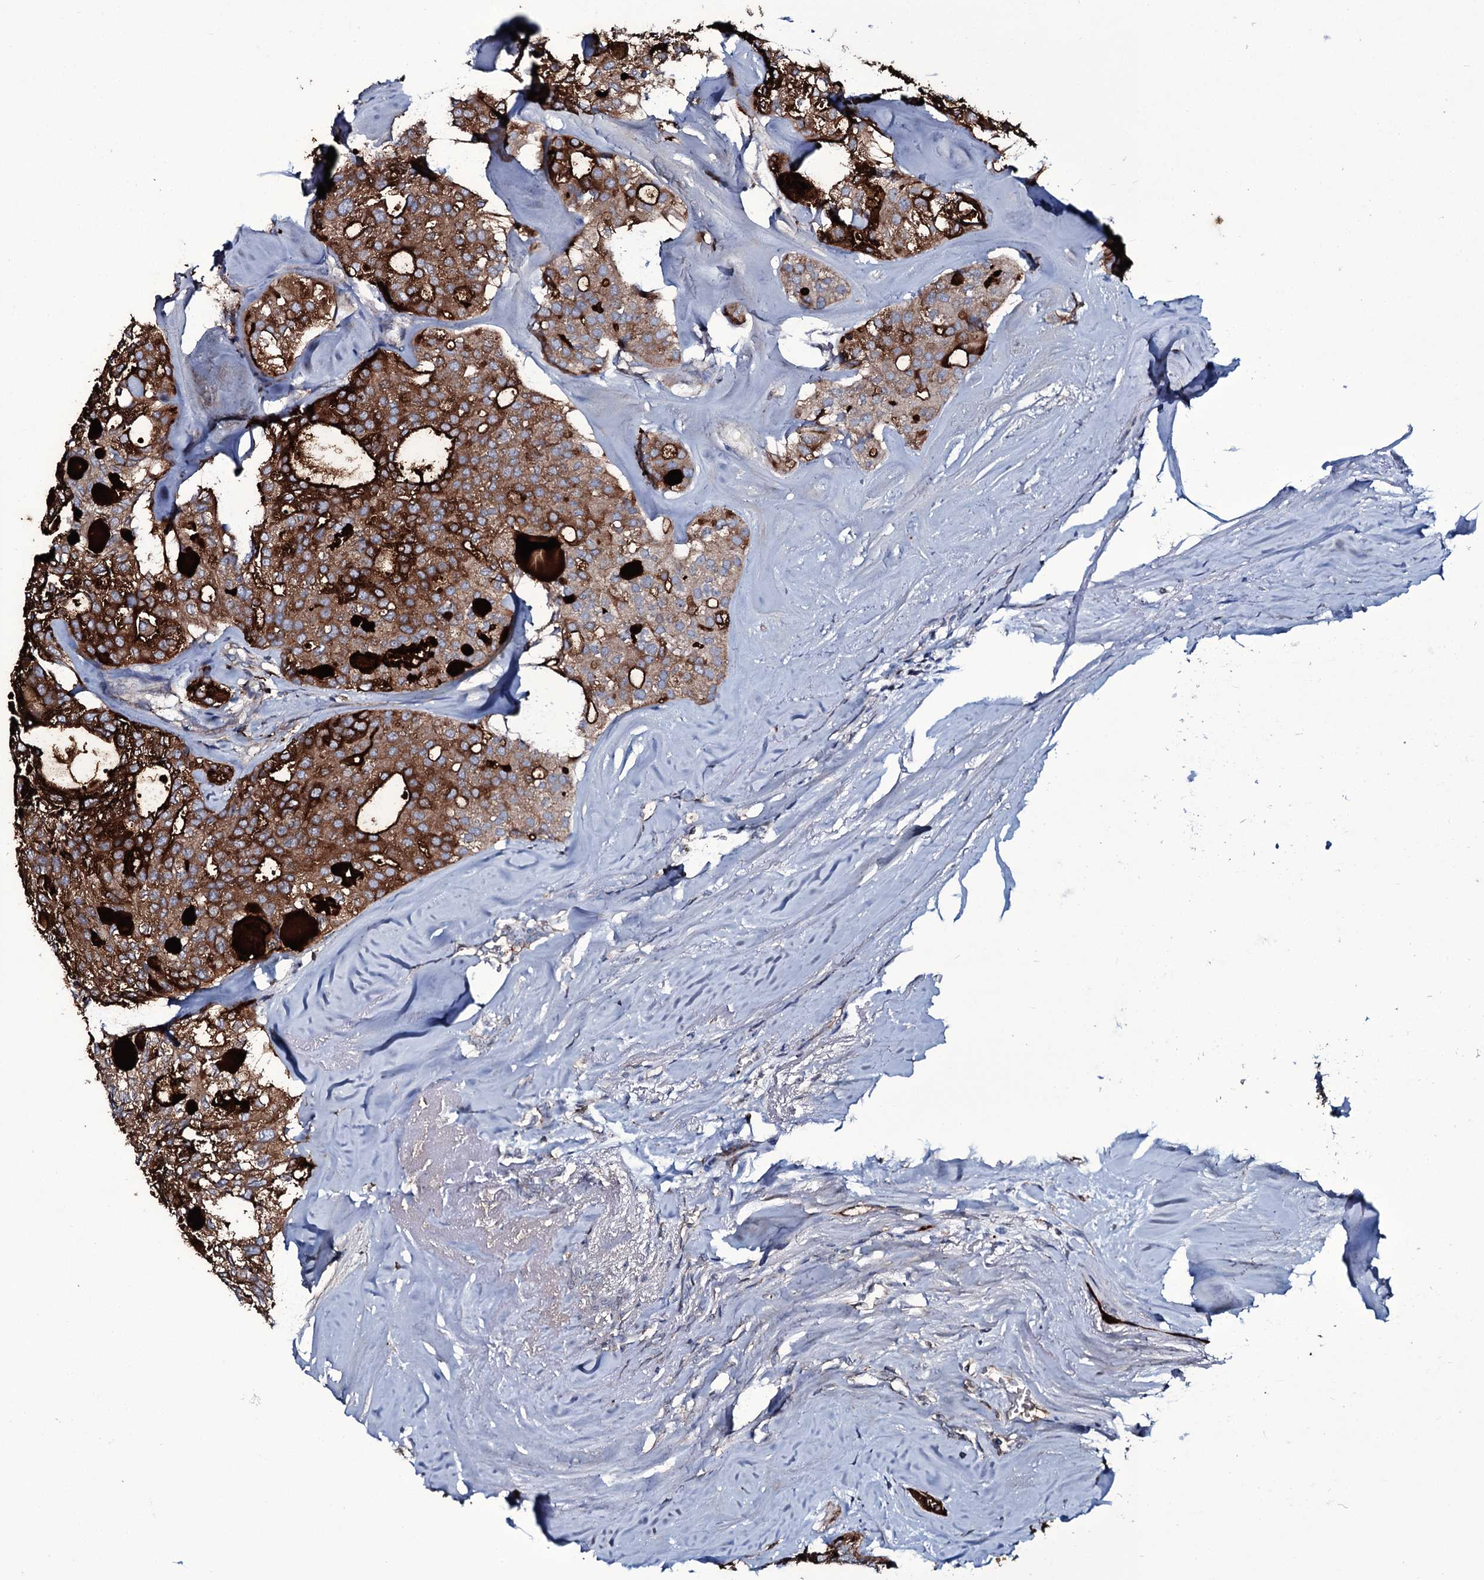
{"staining": {"intensity": "strong", "quantity": ">75%", "location": "cytoplasmic/membranous"}, "tissue": "thyroid cancer", "cell_type": "Tumor cells", "image_type": "cancer", "snomed": [{"axis": "morphology", "description": "Follicular adenoma carcinoma, NOS"}, {"axis": "topography", "description": "Thyroid gland"}], "caption": "IHC staining of follicular adenoma carcinoma (thyroid), which displays high levels of strong cytoplasmic/membranous expression in about >75% of tumor cells indicating strong cytoplasmic/membranous protein staining. The staining was performed using DAB (brown) for protein detection and nuclei were counterstained in hematoxylin (blue).", "gene": "WIPF3", "patient": {"sex": "male", "age": 75}}